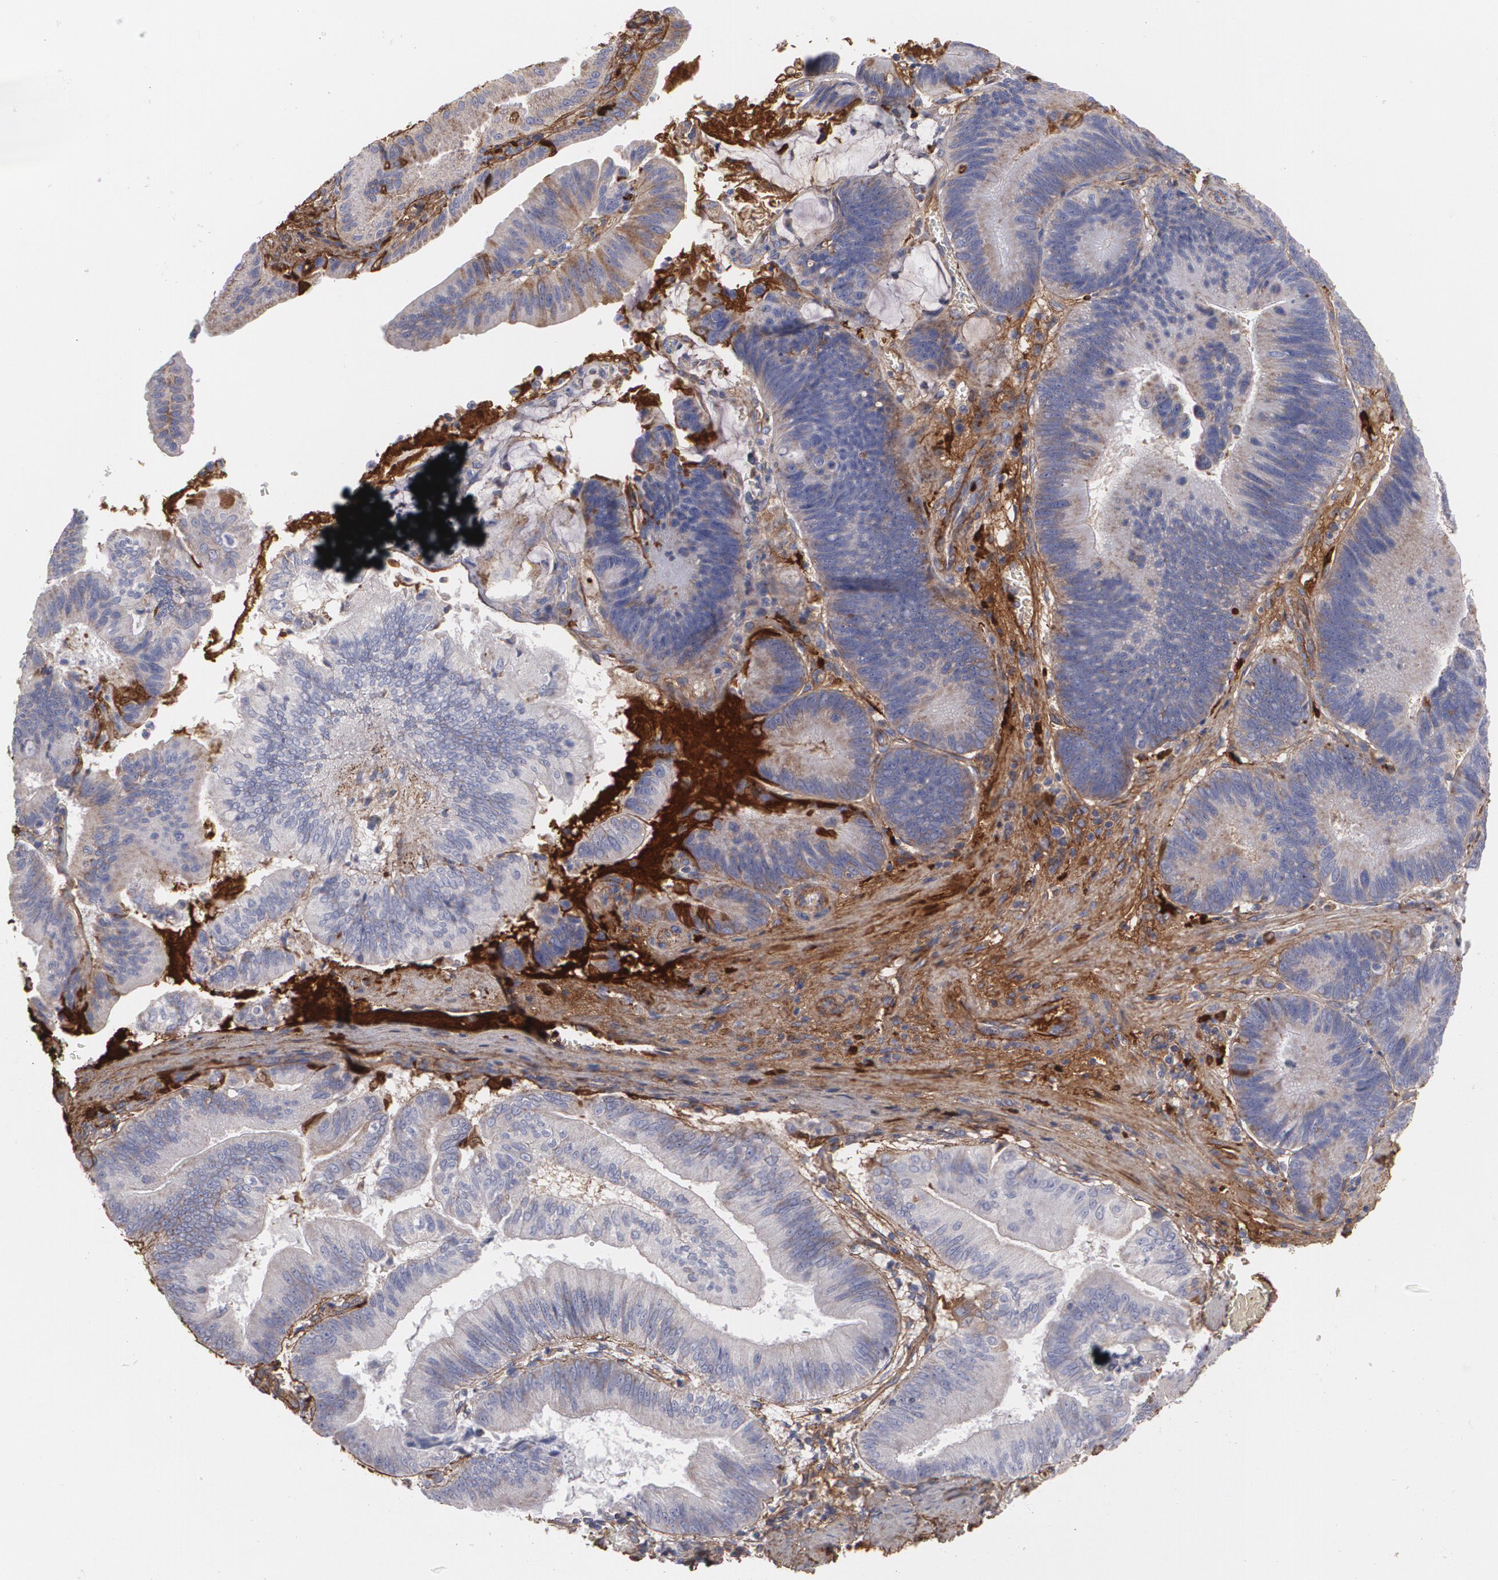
{"staining": {"intensity": "weak", "quantity": "25%-75%", "location": "cytoplasmic/membranous"}, "tissue": "pancreatic cancer", "cell_type": "Tumor cells", "image_type": "cancer", "snomed": [{"axis": "morphology", "description": "Adenocarcinoma, NOS"}, {"axis": "topography", "description": "Pancreas"}], "caption": "IHC (DAB) staining of pancreatic cancer shows weak cytoplasmic/membranous protein staining in approximately 25%-75% of tumor cells.", "gene": "FBLN1", "patient": {"sex": "male", "age": 82}}